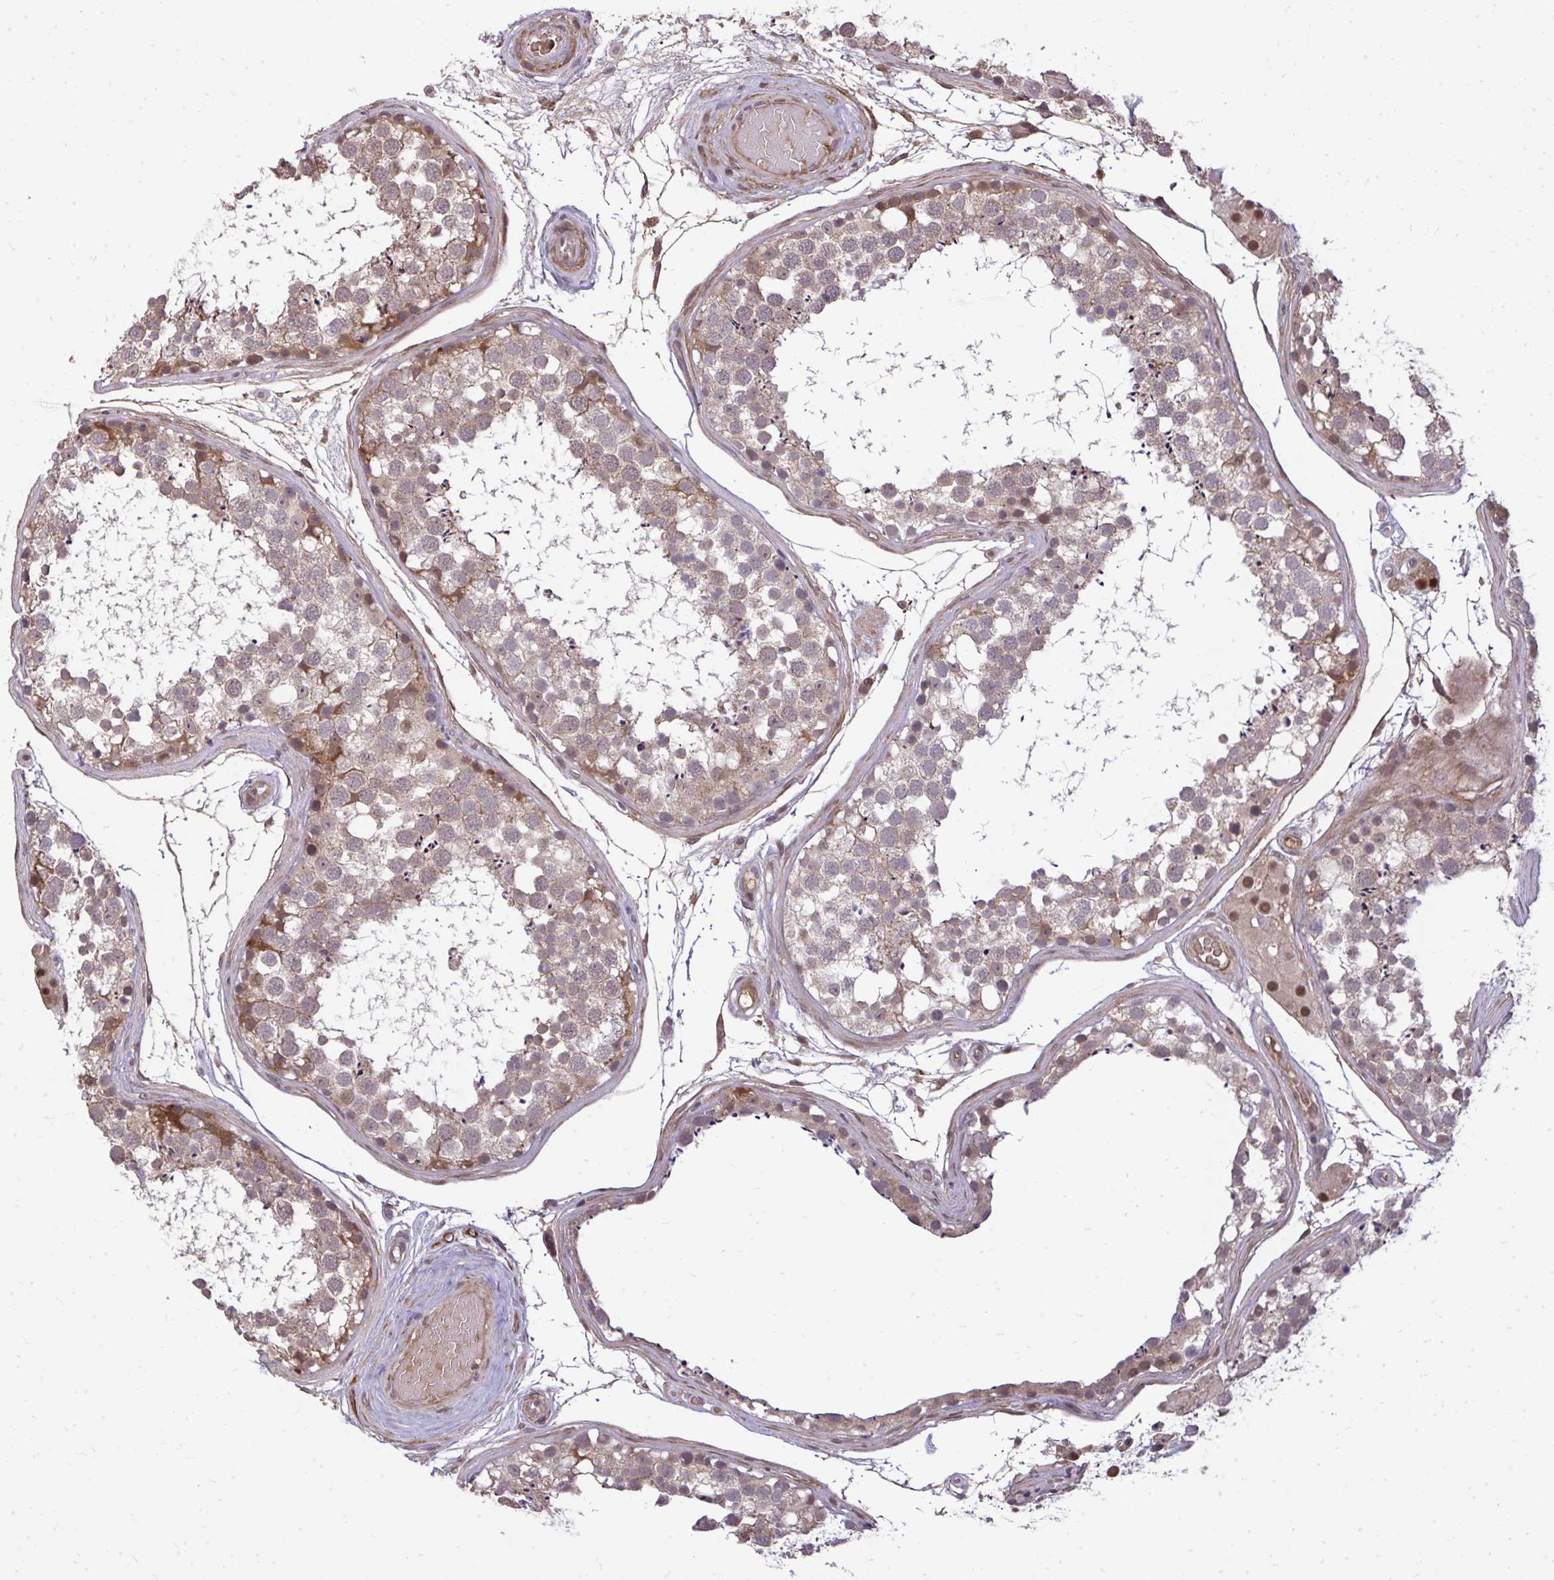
{"staining": {"intensity": "moderate", "quantity": "<25%", "location": "cytoplasmic/membranous"}, "tissue": "testis", "cell_type": "Cells in seminiferous ducts", "image_type": "normal", "snomed": [{"axis": "morphology", "description": "Normal tissue, NOS"}, {"axis": "morphology", "description": "Seminoma, NOS"}, {"axis": "topography", "description": "Testis"}], "caption": "Immunohistochemistry (DAB) staining of benign human testis reveals moderate cytoplasmic/membranous protein positivity in approximately <25% of cells in seminiferous ducts.", "gene": "ZSCAN9", "patient": {"sex": "male", "age": 65}}